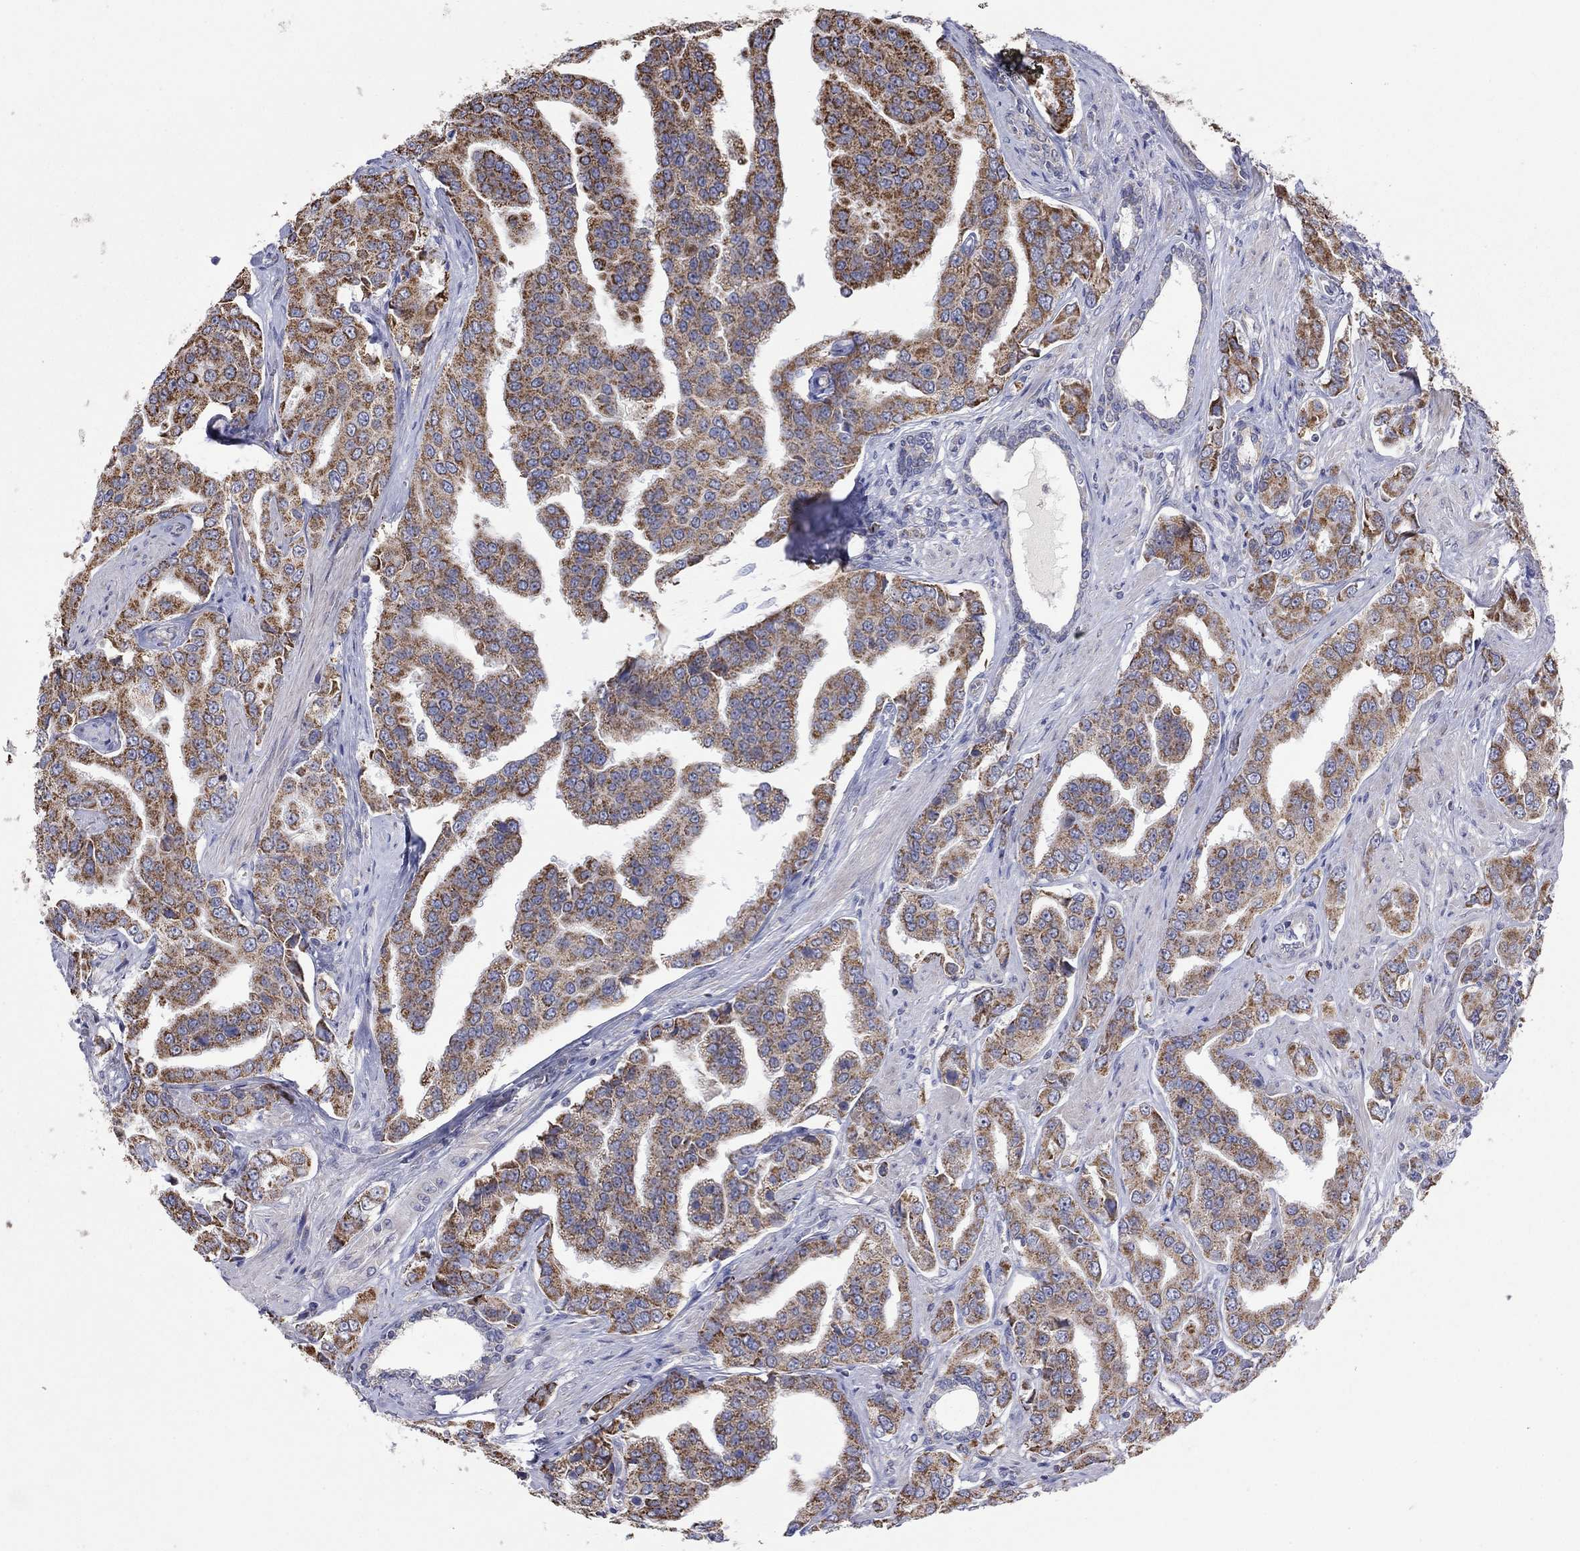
{"staining": {"intensity": "strong", "quantity": "25%-75%", "location": "cytoplasmic/membranous"}, "tissue": "prostate cancer", "cell_type": "Tumor cells", "image_type": "cancer", "snomed": [{"axis": "morphology", "description": "Adenocarcinoma, NOS"}, {"axis": "topography", "description": "Prostate and seminal vesicle, NOS"}, {"axis": "topography", "description": "Prostate"}], "caption": "The photomicrograph reveals immunohistochemical staining of adenocarcinoma (prostate). There is strong cytoplasmic/membranous positivity is seen in approximately 25%-75% of tumor cells.", "gene": "HPS5", "patient": {"sex": "male", "age": 69}}